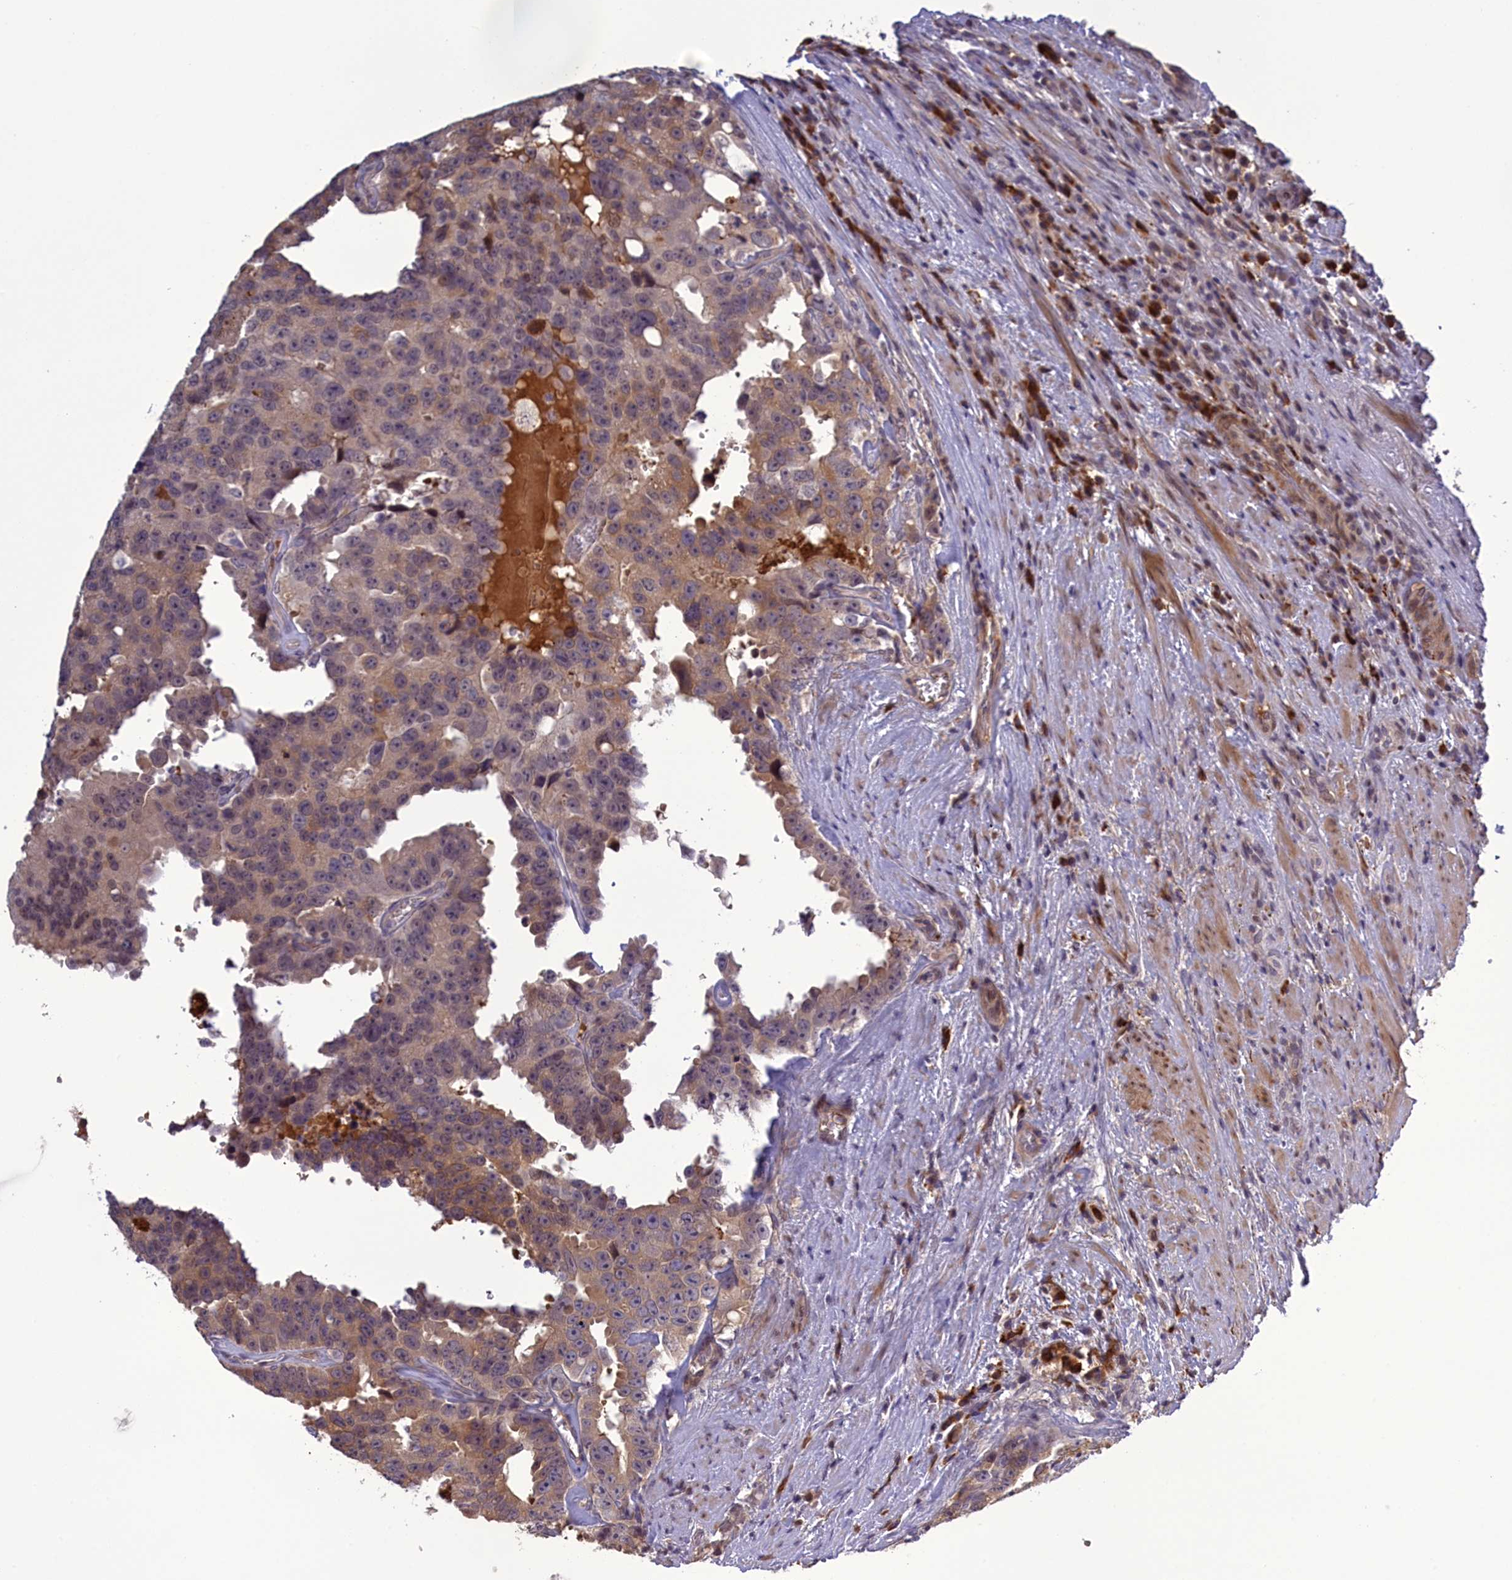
{"staining": {"intensity": "weak", "quantity": "25%-75%", "location": "cytoplasmic/membranous"}, "tissue": "prostate cancer", "cell_type": "Tumor cells", "image_type": "cancer", "snomed": [{"axis": "morphology", "description": "Adenocarcinoma, High grade"}, {"axis": "topography", "description": "Prostate"}], "caption": "Immunohistochemical staining of human prostate cancer demonstrates low levels of weak cytoplasmic/membranous expression in about 25%-75% of tumor cells.", "gene": "RRAD", "patient": {"sex": "male", "age": 71}}